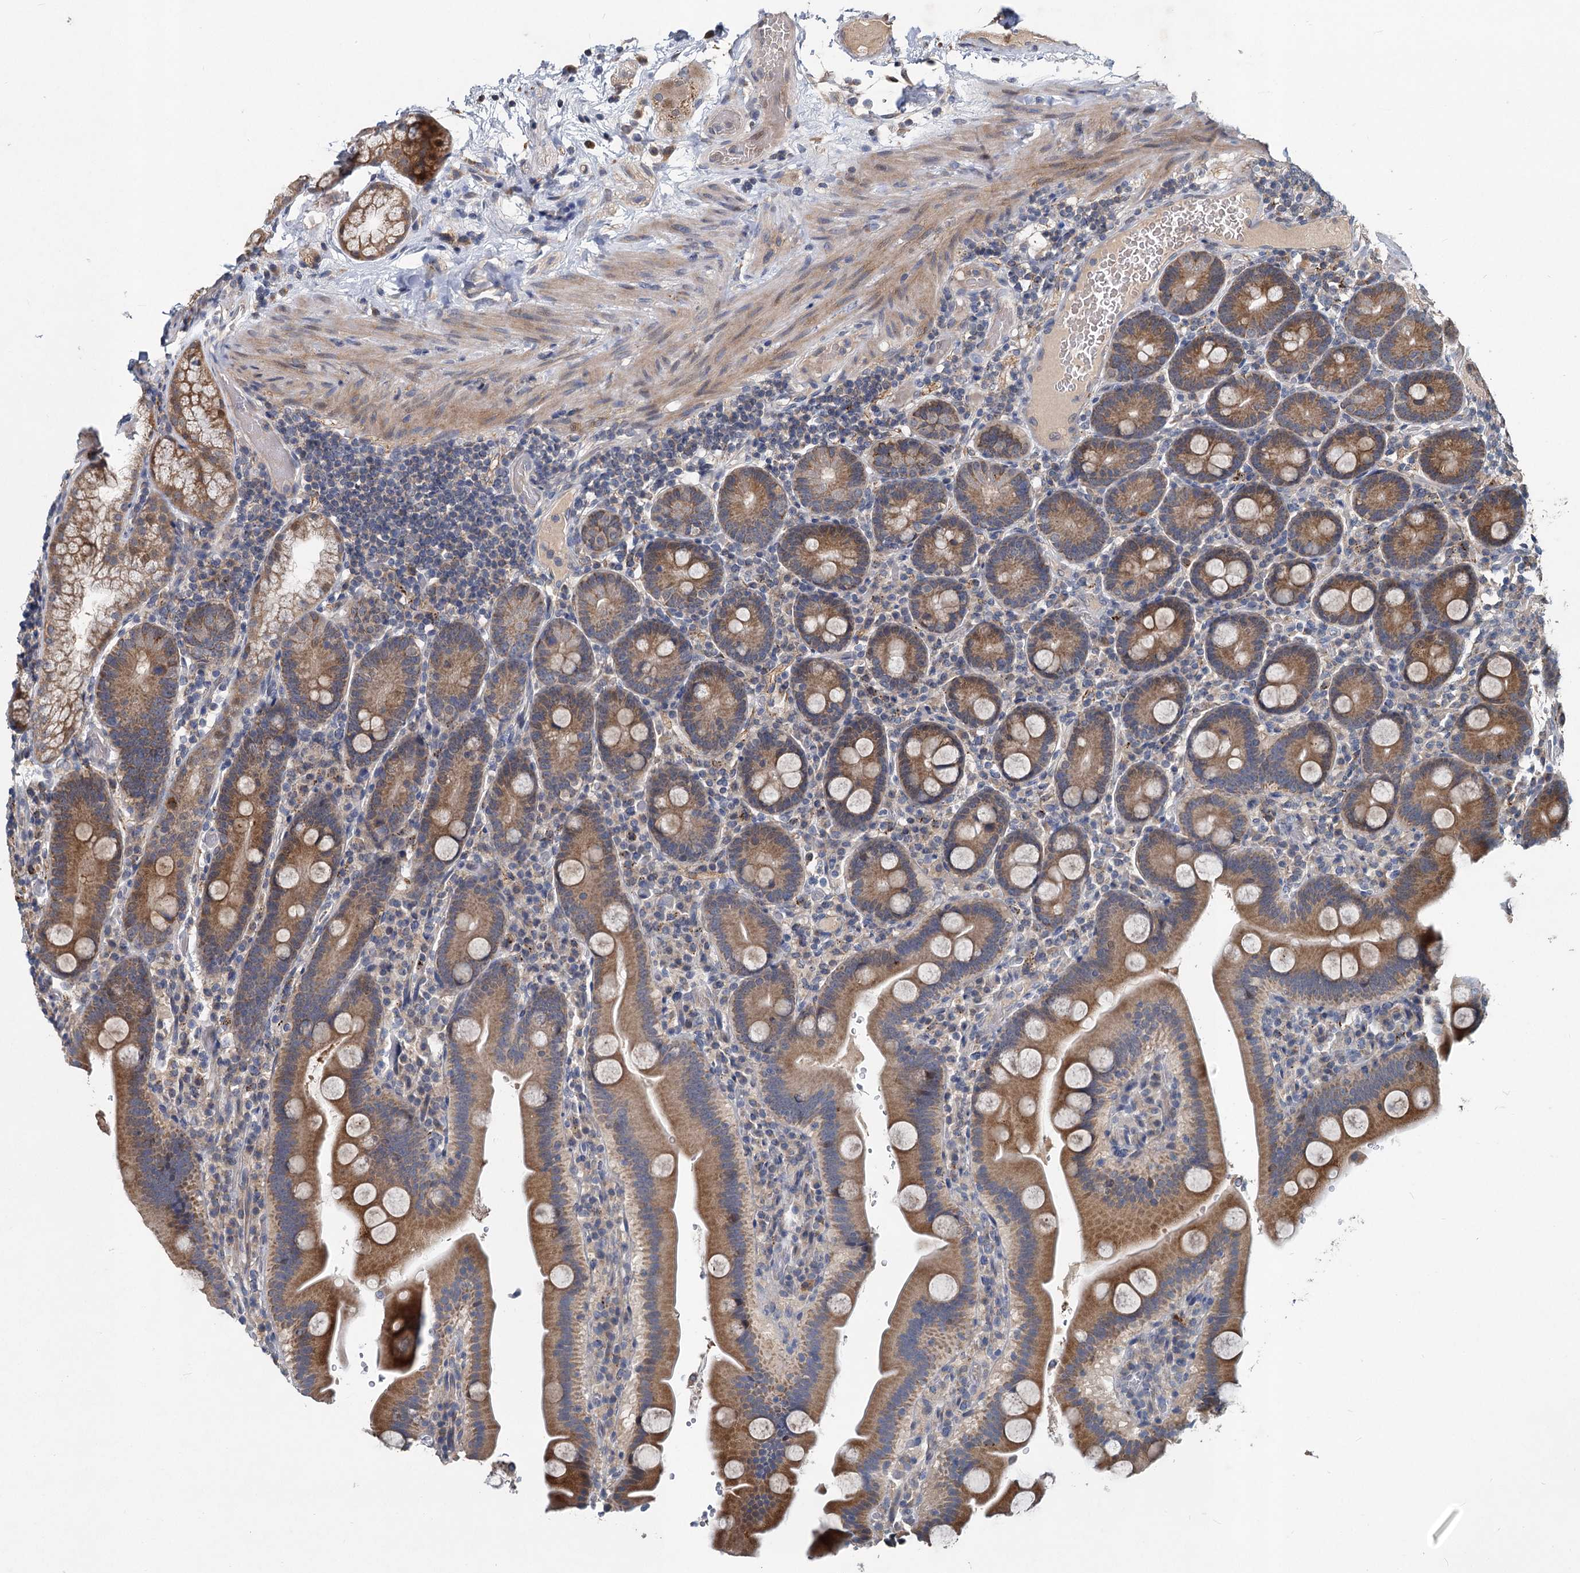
{"staining": {"intensity": "moderate", "quantity": ">75%", "location": "cytoplasmic/membranous"}, "tissue": "duodenum", "cell_type": "Glandular cells", "image_type": "normal", "snomed": [{"axis": "morphology", "description": "Normal tissue, NOS"}, {"axis": "topography", "description": "Duodenum"}], "caption": "Immunohistochemistry image of unremarkable duodenum: human duodenum stained using immunohistochemistry reveals medium levels of moderate protein expression localized specifically in the cytoplasmic/membranous of glandular cells, appearing as a cytoplasmic/membranous brown color.", "gene": "OTUB1", "patient": {"sex": "male", "age": 55}}